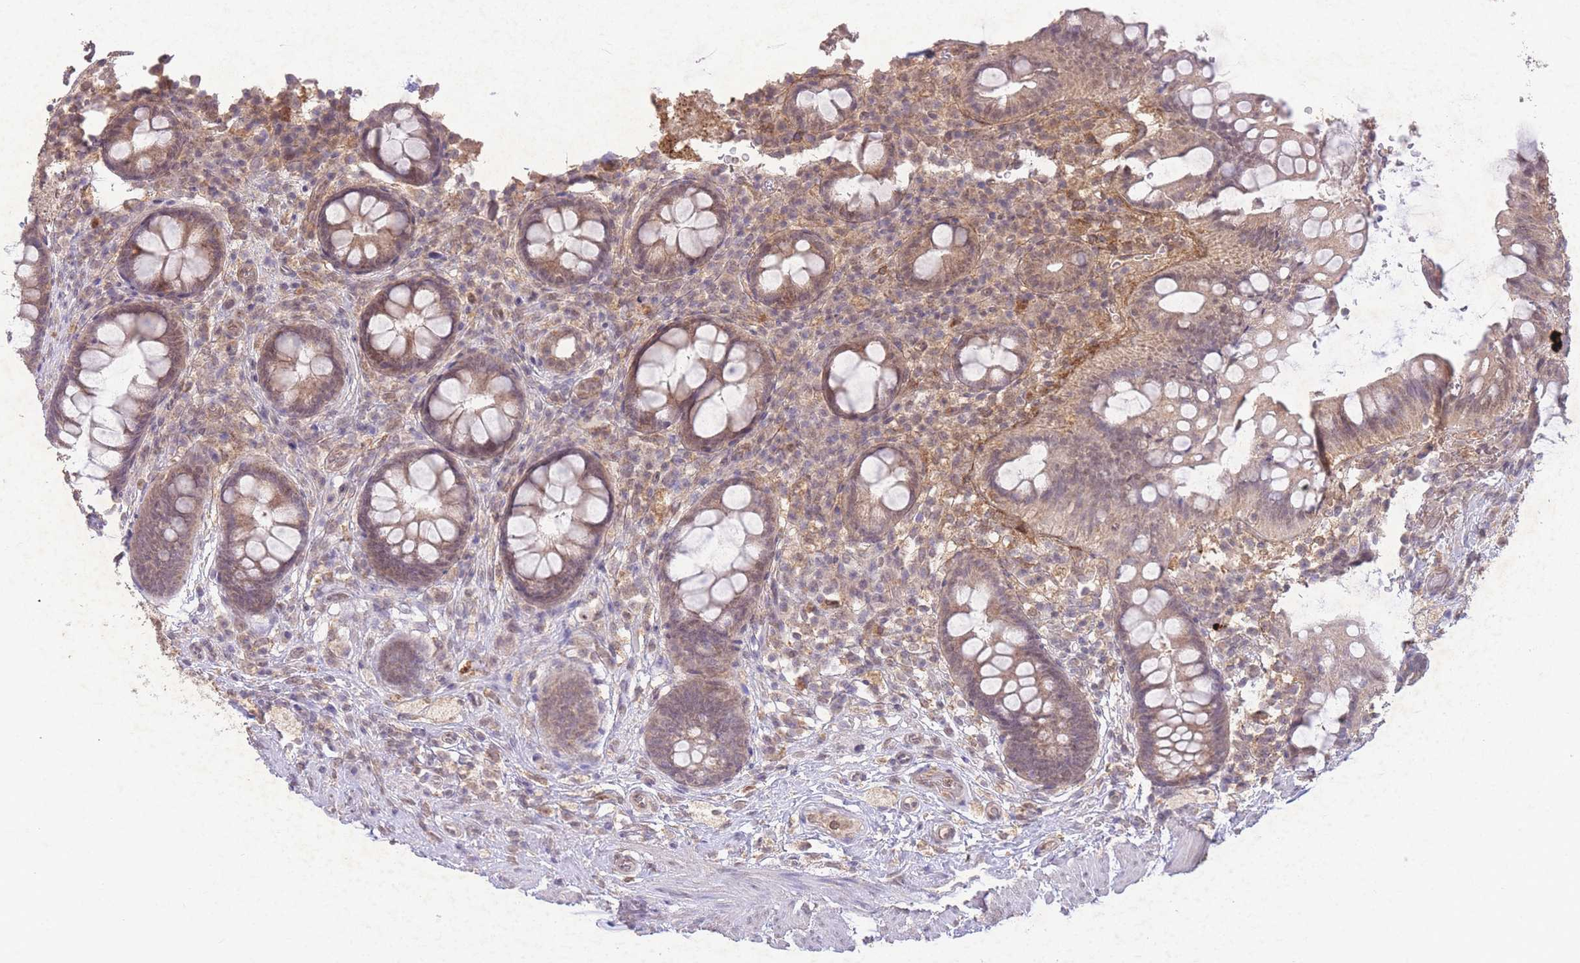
{"staining": {"intensity": "moderate", "quantity": "25%-75%", "location": "cytoplasmic/membranous"}, "tissue": "rectum", "cell_type": "Glandular cells", "image_type": "normal", "snomed": [{"axis": "morphology", "description": "Normal tissue, NOS"}, {"axis": "topography", "description": "Rectum"}, {"axis": "topography", "description": "Peripheral nerve tissue"}], "caption": "Protein staining of unremarkable rectum shows moderate cytoplasmic/membranous staining in about 25%-75% of glandular cells. (DAB IHC with brightfield microscopy, high magnification).", "gene": "RNF144B", "patient": {"sex": "female", "age": 69}}